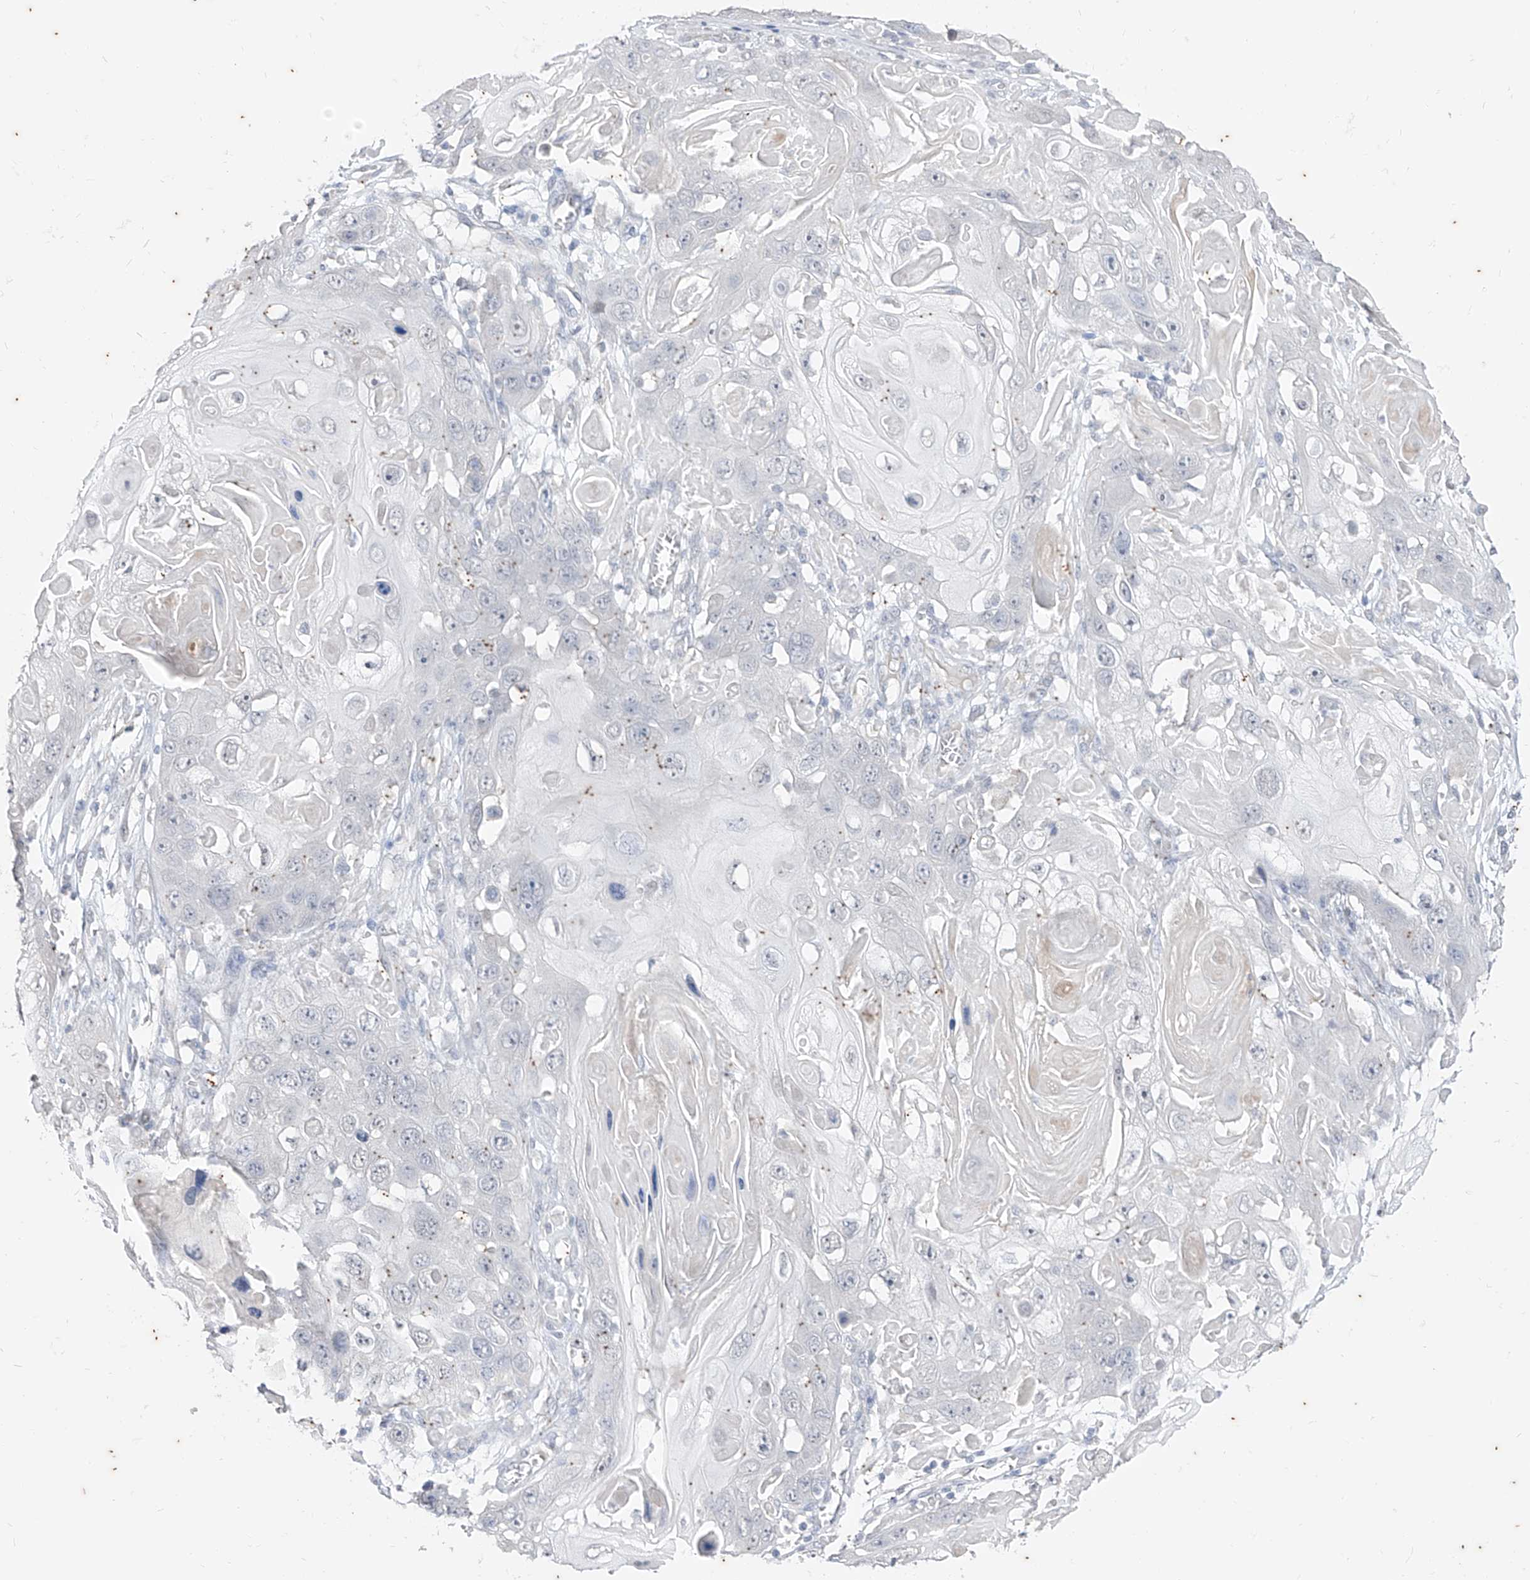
{"staining": {"intensity": "negative", "quantity": "none", "location": "none"}, "tissue": "skin cancer", "cell_type": "Tumor cells", "image_type": "cancer", "snomed": [{"axis": "morphology", "description": "Squamous cell carcinoma, NOS"}, {"axis": "topography", "description": "Skin"}], "caption": "This photomicrograph is of skin cancer (squamous cell carcinoma) stained with IHC to label a protein in brown with the nuclei are counter-stained blue. There is no expression in tumor cells.", "gene": "PHF20L1", "patient": {"sex": "male", "age": 55}}